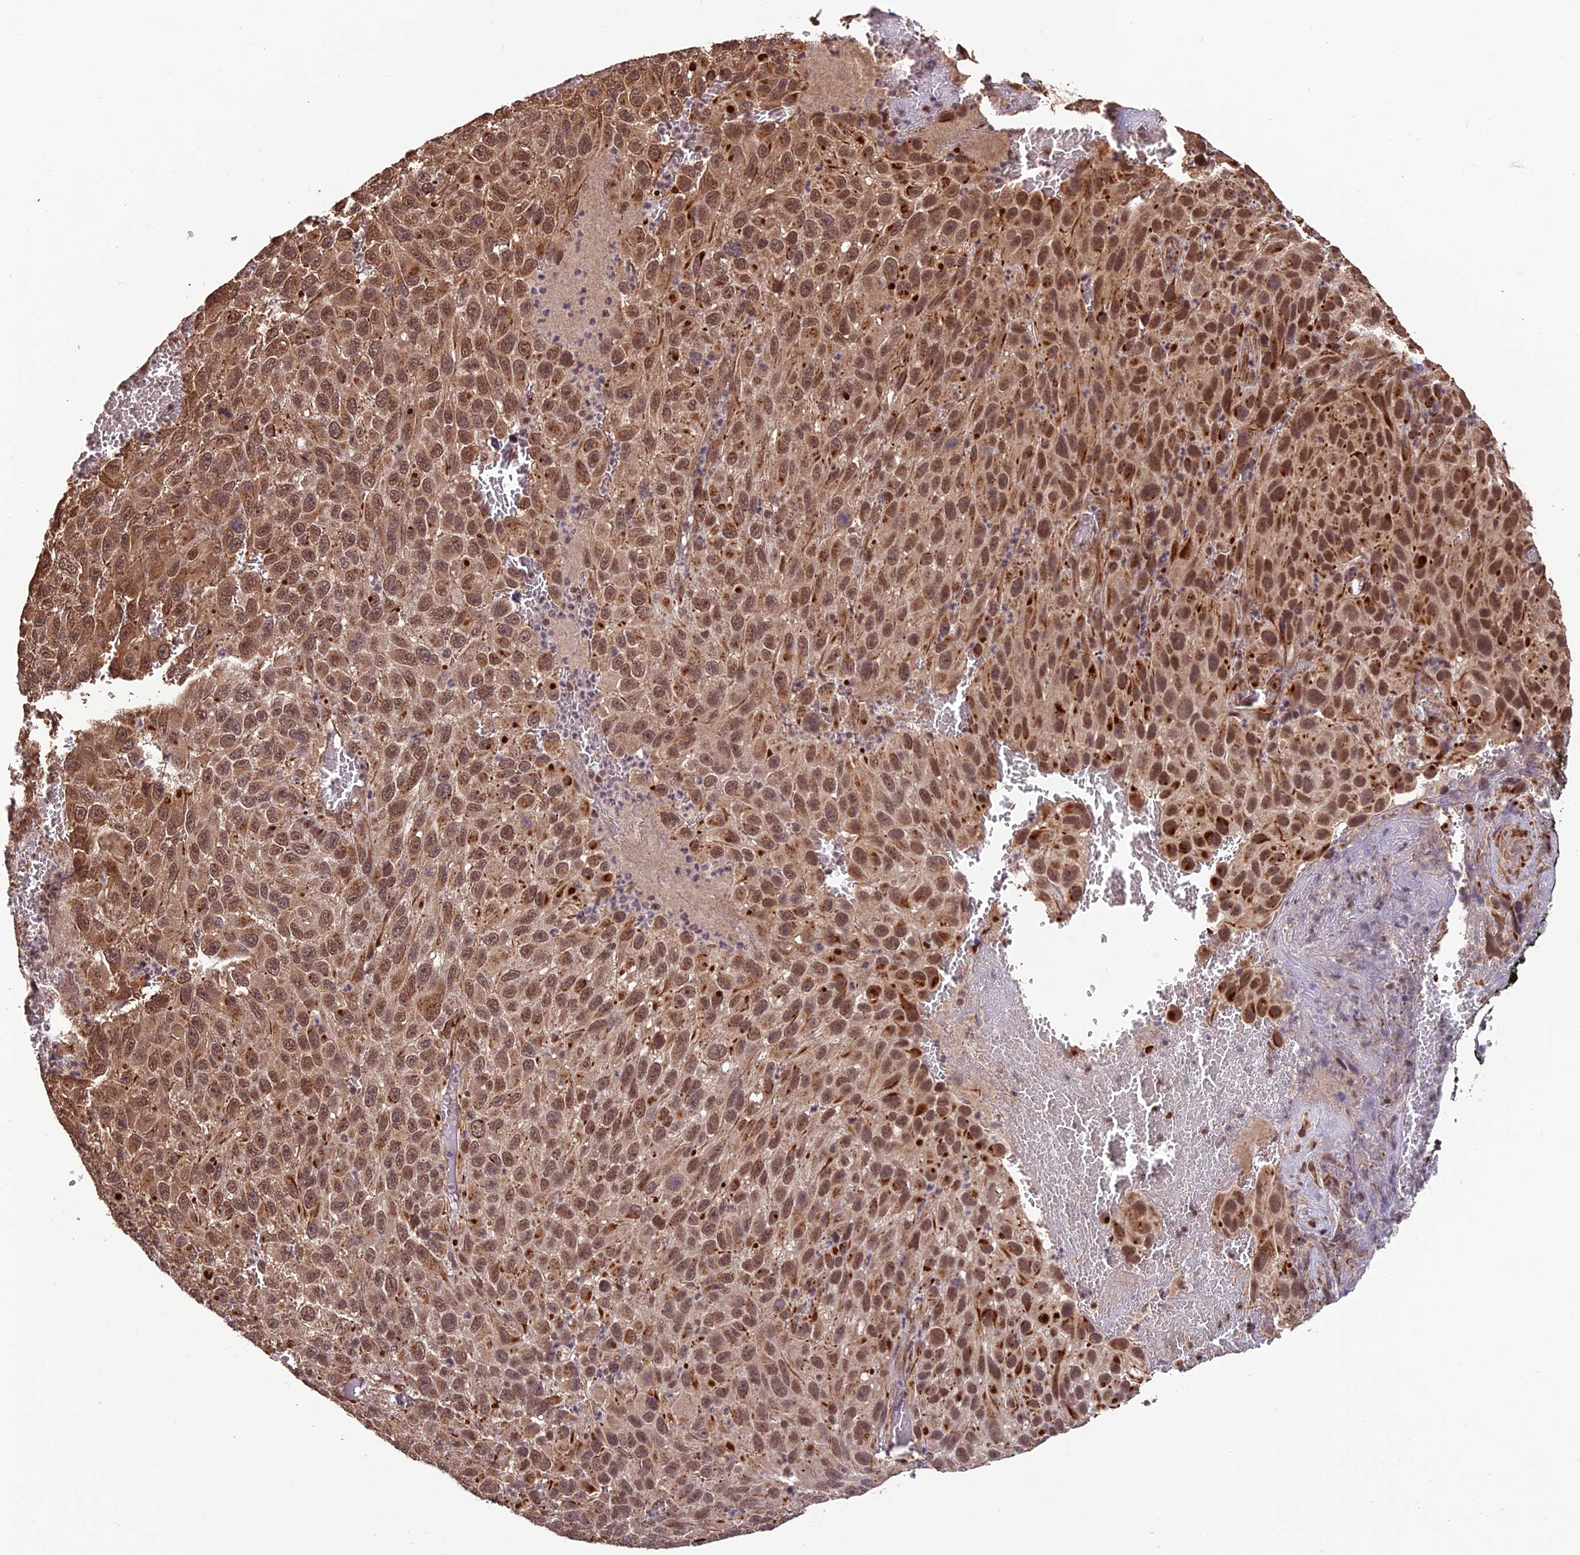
{"staining": {"intensity": "moderate", "quantity": ">75%", "location": "cytoplasmic/membranous,nuclear"}, "tissue": "melanoma", "cell_type": "Tumor cells", "image_type": "cancer", "snomed": [{"axis": "morphology", "description": "Normal tissue, NOS"}, {"axis": "morphology", "description": "Malignant melanoma, NOS"}, {"axis": "topography", "description": "Skin"}], "caption": "Immunohistochemical staining of malignant melanoma shows medium levels of moderate cytoplasmic/membranous and nuclear protein staining in about >75% of tumor cells.", "gene": "CABIN1", "patient": {"sex": "female", "age": 96}}